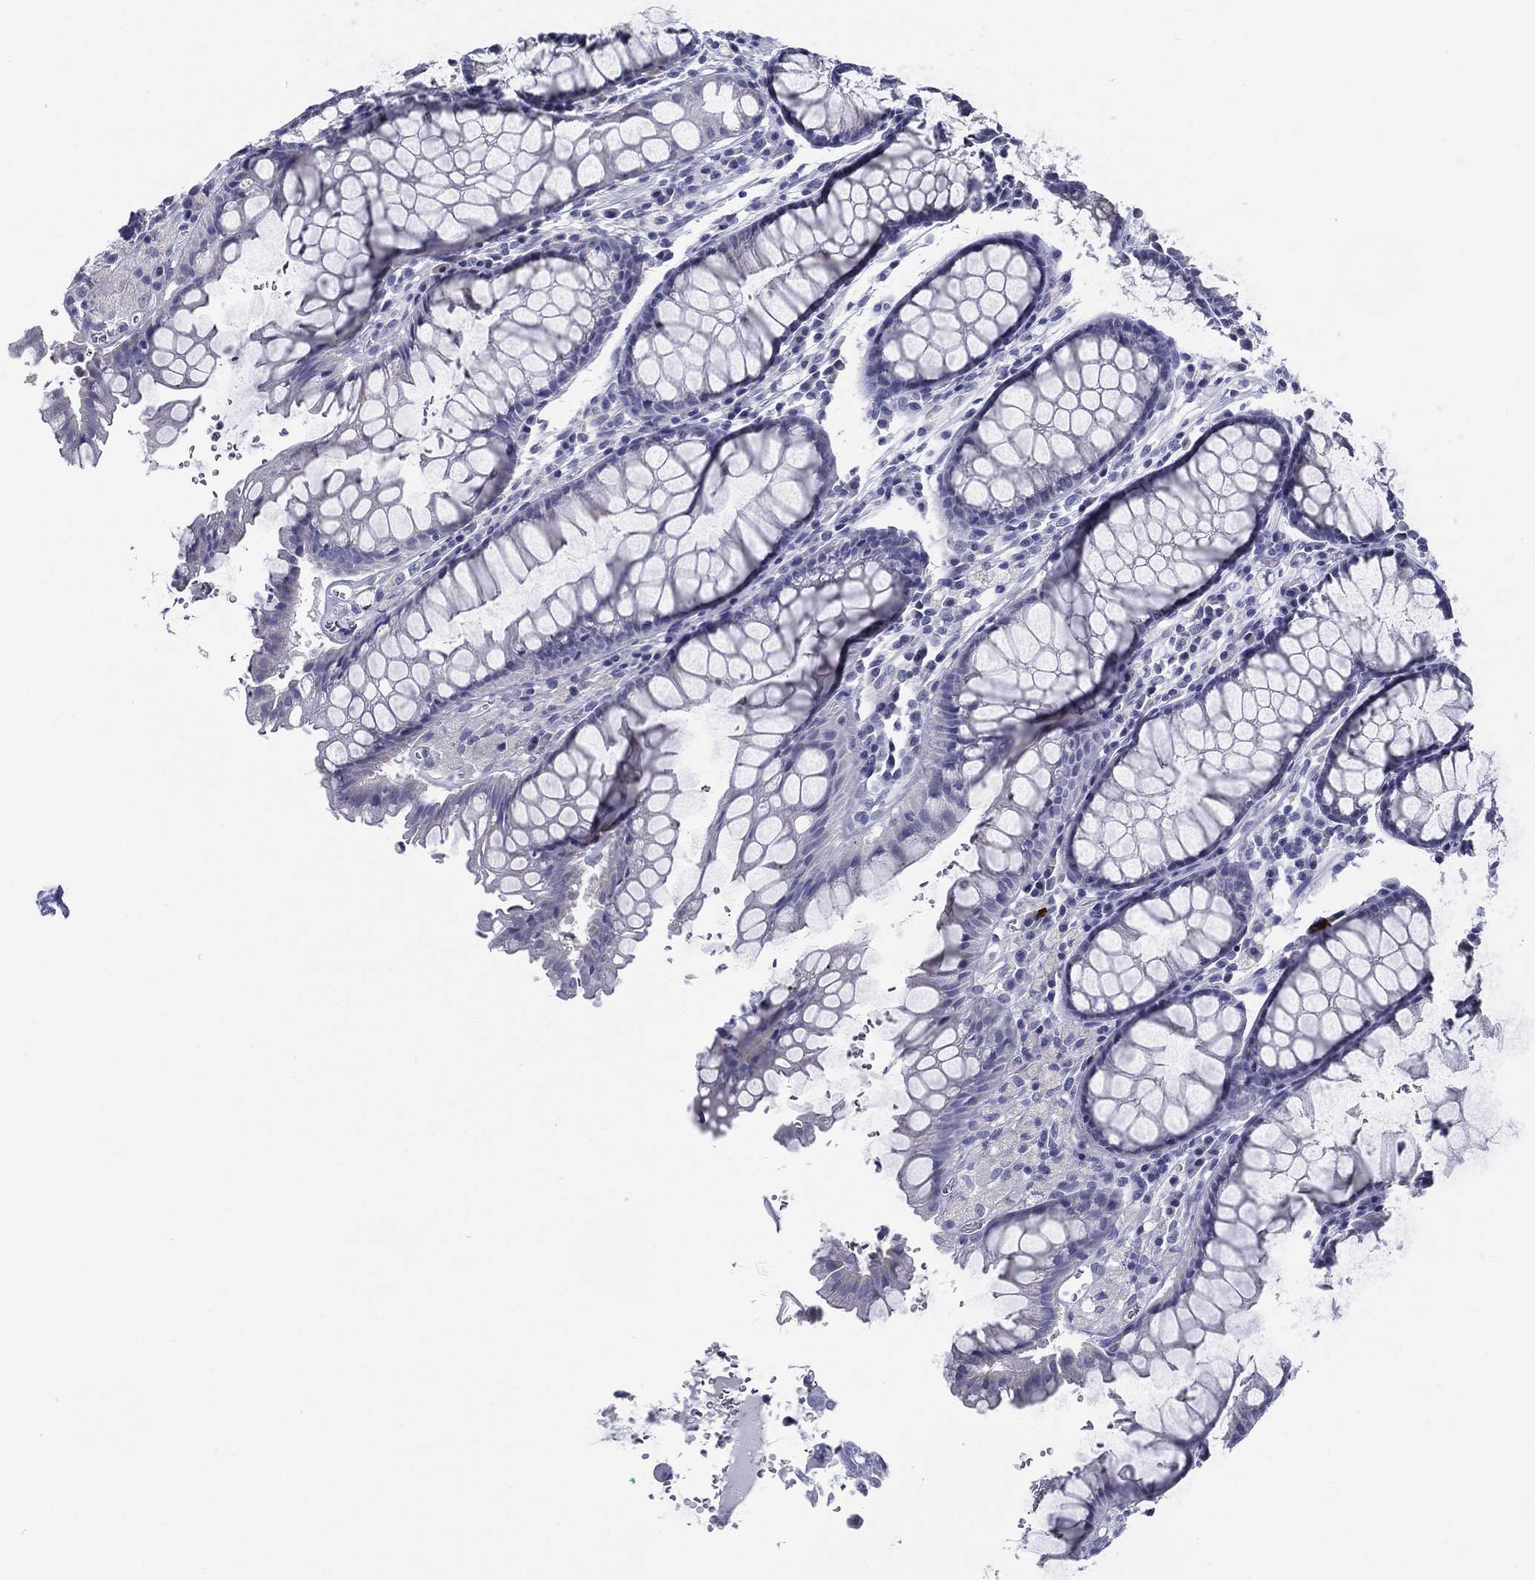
{"staining": {"intensity": "negative", "quantity": "none", "location": "none"}, "tissue": "rectum", "cell_type": "Glandular cells", "image_type": "normal", "snomed": [{"axis": "morphology", "description": "Normal tissue, NOS"}, {"axis": "topography", "description": "Rectum"}], "caption": "The immunohistochemistry (IHC) histopathology image has no significant positivity in glandular cells of rectum.", "gene": "RSPH4A", "patient": {"sex": "female", "age": 68}}